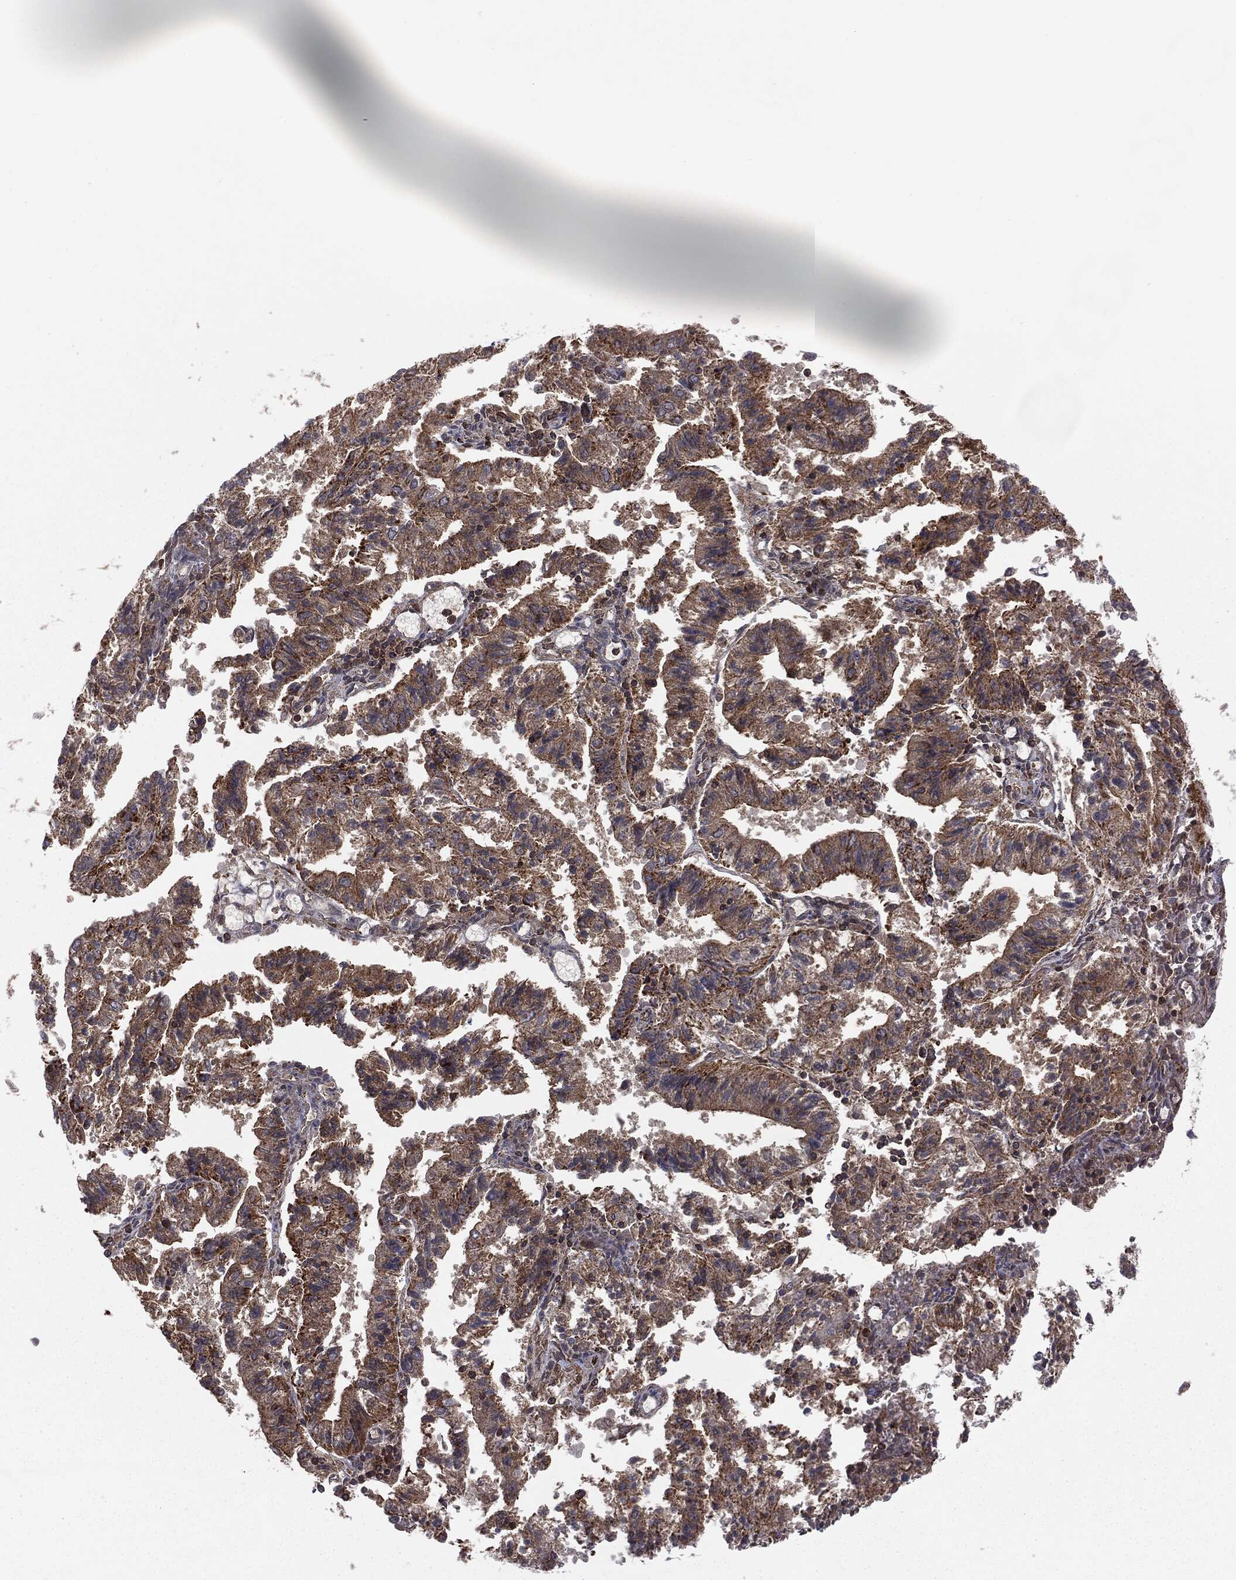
{"staining": {"intensity": "strong", "quantity": ">75%", "location": "cytoplasmic/membranous"}, "tissue": "endometrial cancer", "cell_type": "Tumor cells", "image_type": "cancer", "snomed": [{"axis": "morphology", "description": "Adenocarcinoma, NOS"}, {"axis": "topography", "description": "Endometrium"}], "caption": "Immunohistochemical staining of adenocarcinoma (endometrial) shows strong cytoplasmic/membranous protein expression in about >75% of tumor cells.", "gene": "MTOR", "patient": {"sex": "female", "age": 82}}